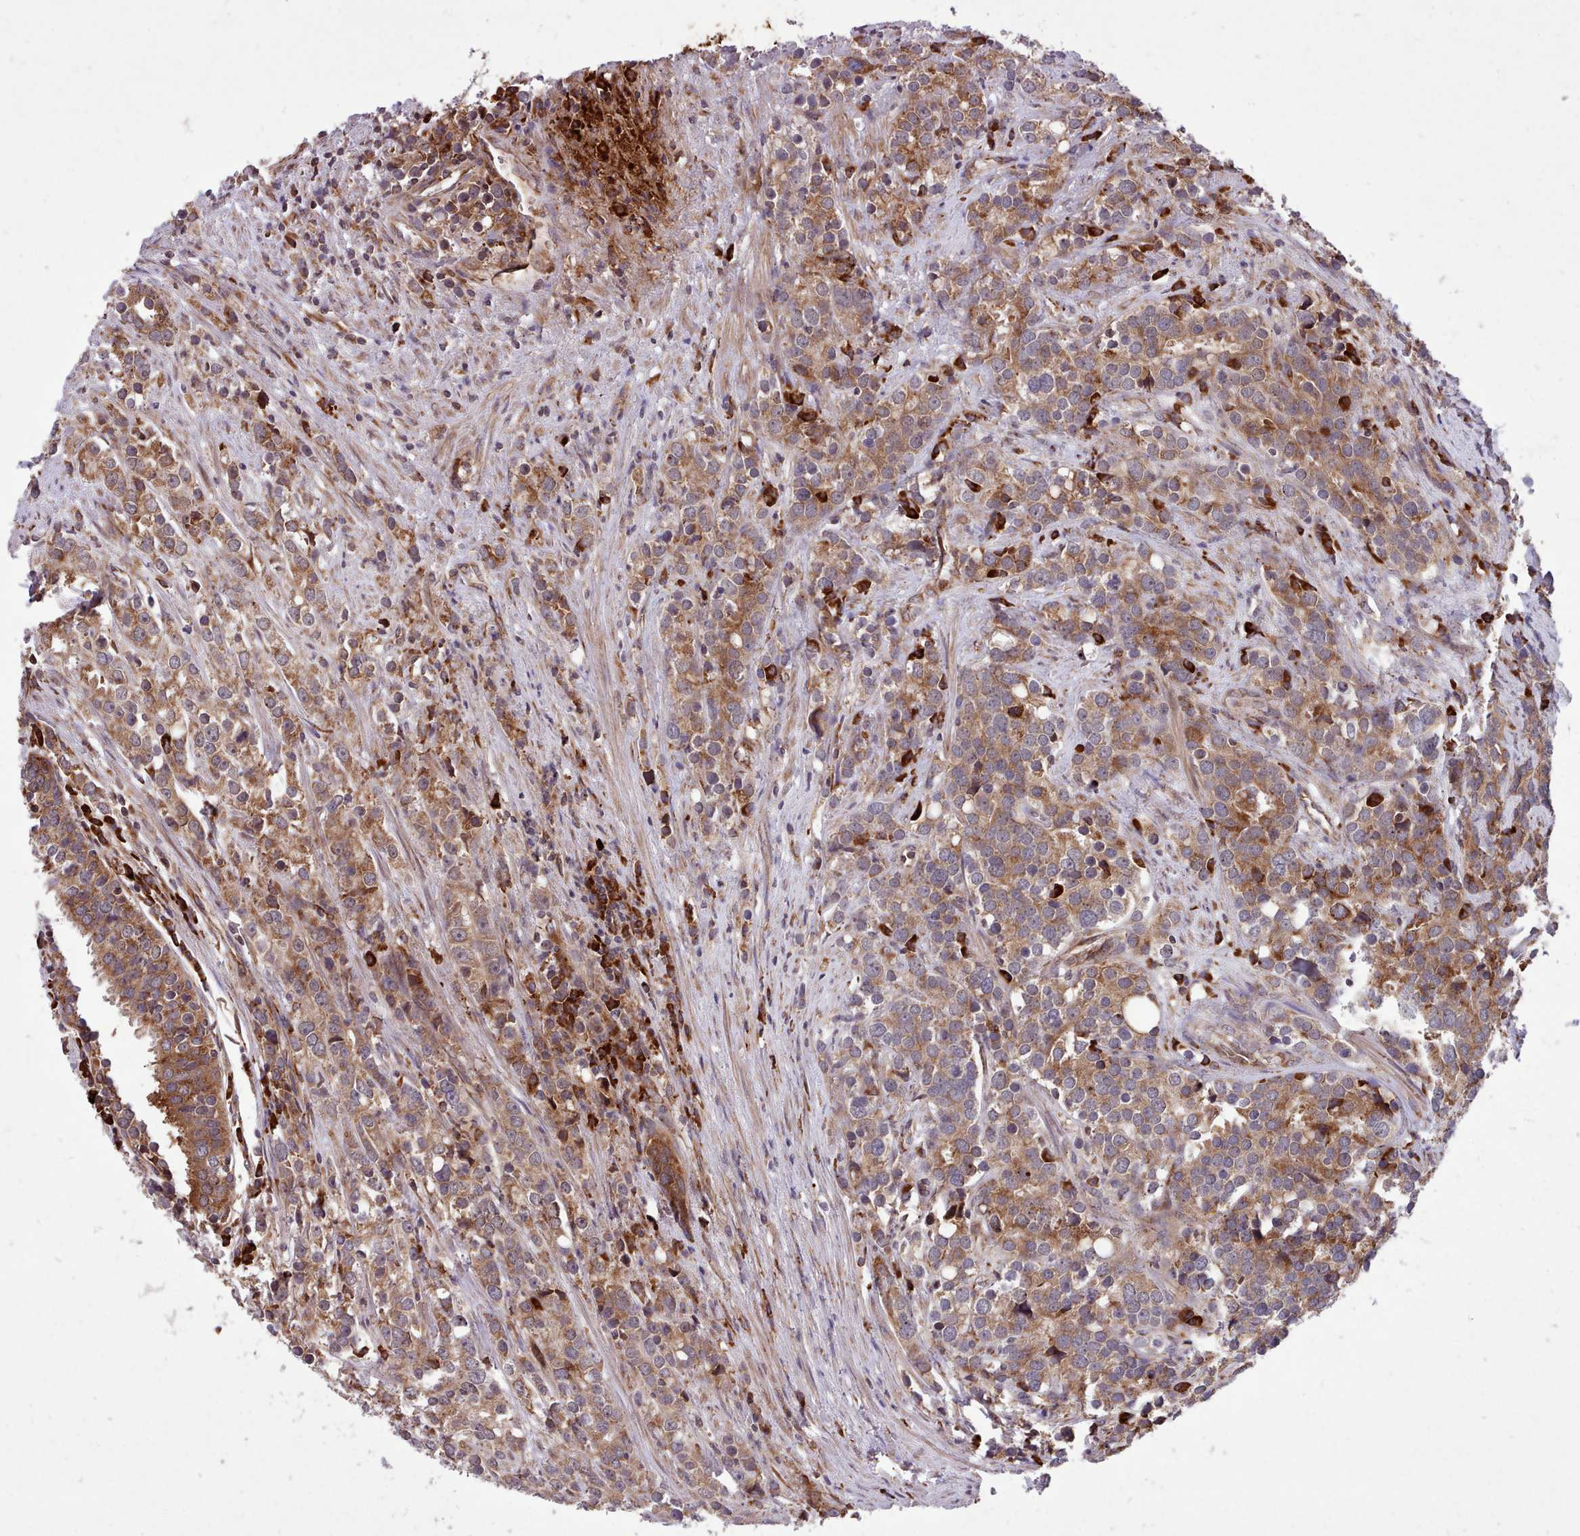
{"staining": {"intensity": "moderate", "quantity": ">75%", "location": "cytoplasmic/membranous"}, "tissue": "prostate cancer", "cell_type": "Tumor cells", "image_type": "cancer", "snomed": [{"axis": "morphology", "description": "Adenocarcinoma, High grade"}, {"axis": "topography", "description": "Prostate"}], "caption": "Approximately >75% of tumor cells in prostate cancer (high-grade adenocarcinoma) show moderate cytoplasmic/membranous protein positivity as visualized by brown immunohistochemical staining.", "gene": "TTLL3", "patient": {"sex": "male", "age": 71}}